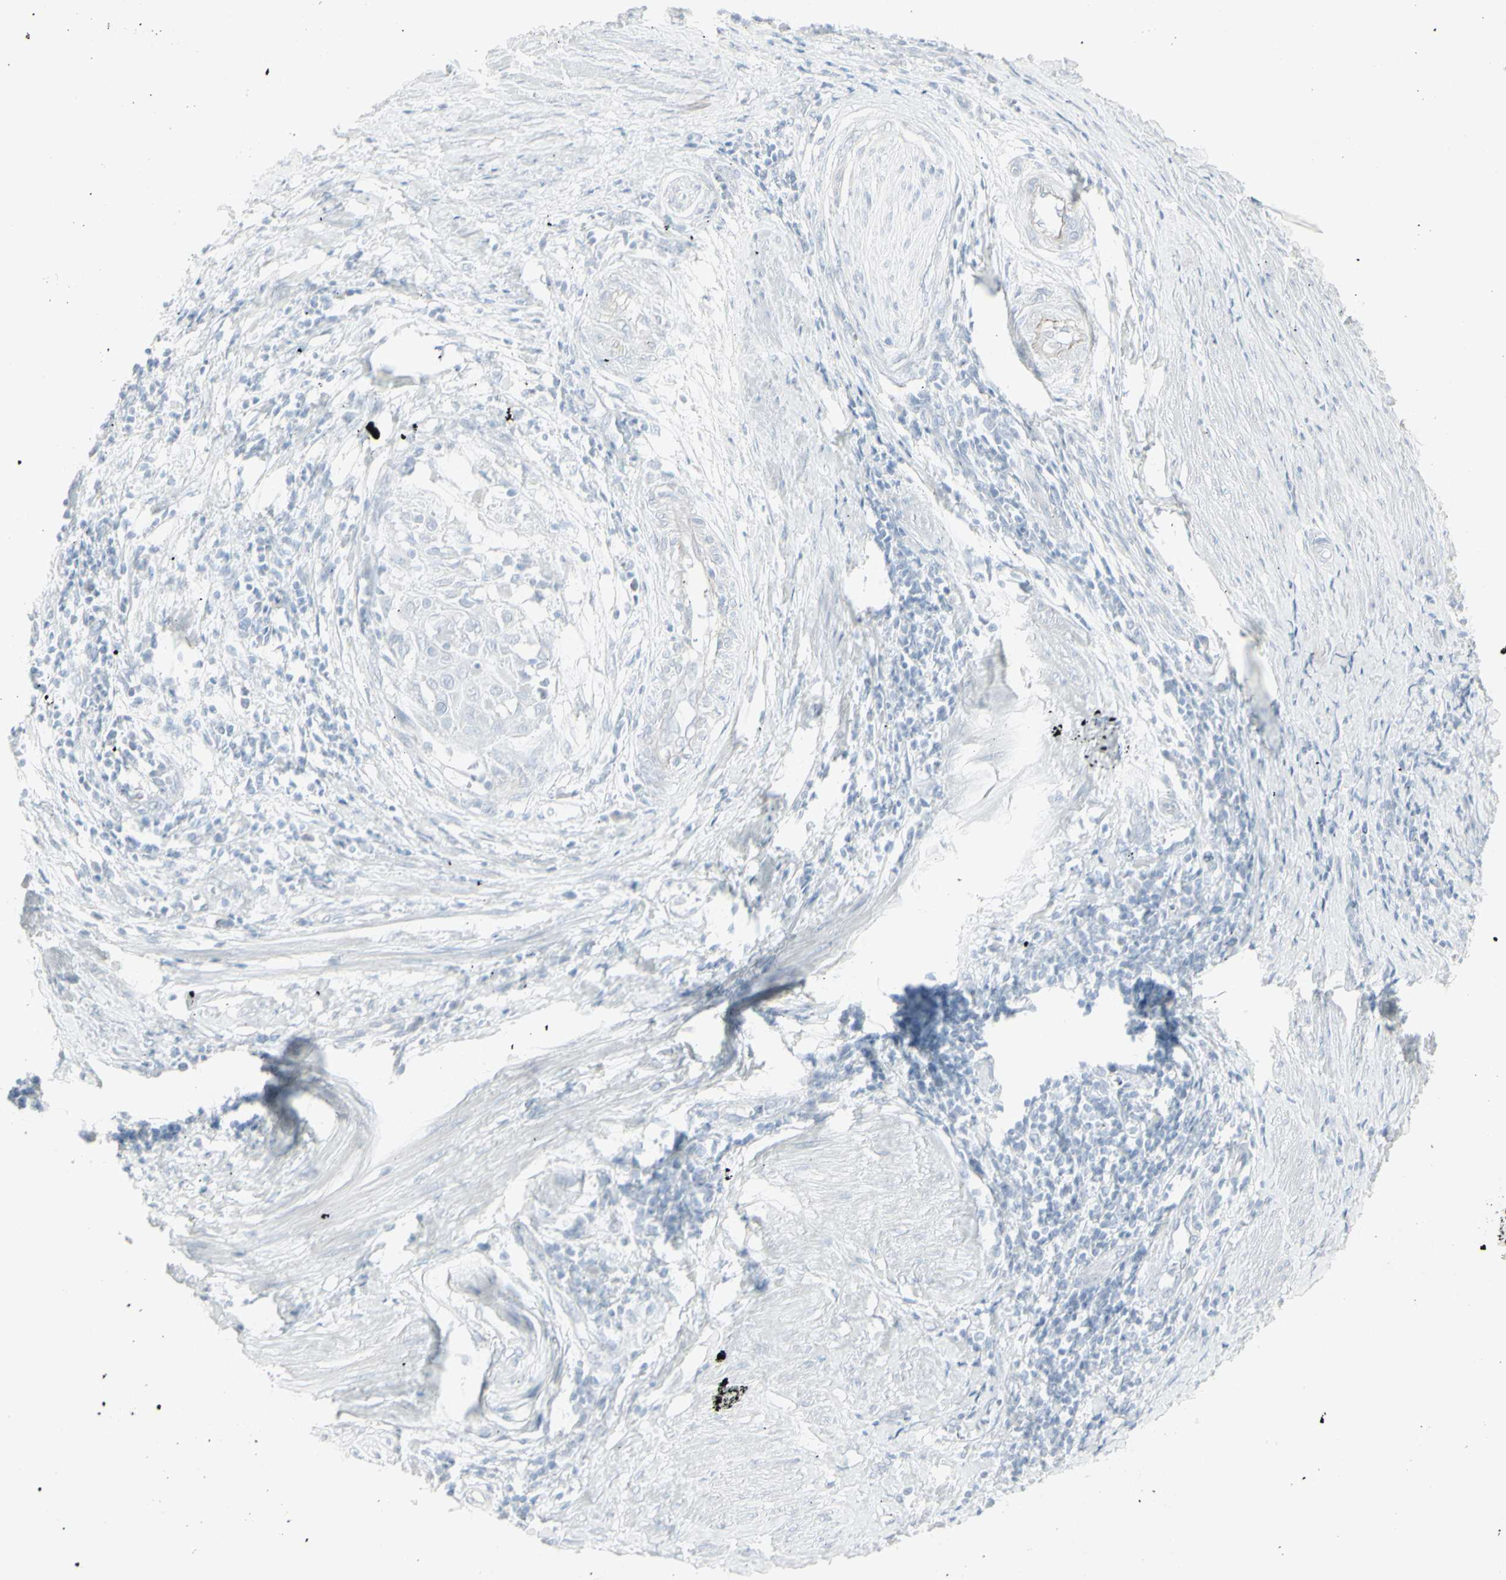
{"staining": {"intensity": "negative", "quantity": "none", "location": "none"}, "tissue": "cervical cancer", "cell_type": "Tumor cells", "image_type": "cancer", "snomed": [{"axis": "morphology", "description": "Squamous cell carcinoma, NOS"}, {"axis": "topography", "description": "Cervix"}], "caption": "The histopathology image exhibits no significant positivity in tumor cells of cervical cancer (squamous cell carcinoma).", "gene": "YBX2", "patient": {"sex": "female", "age": 39}}